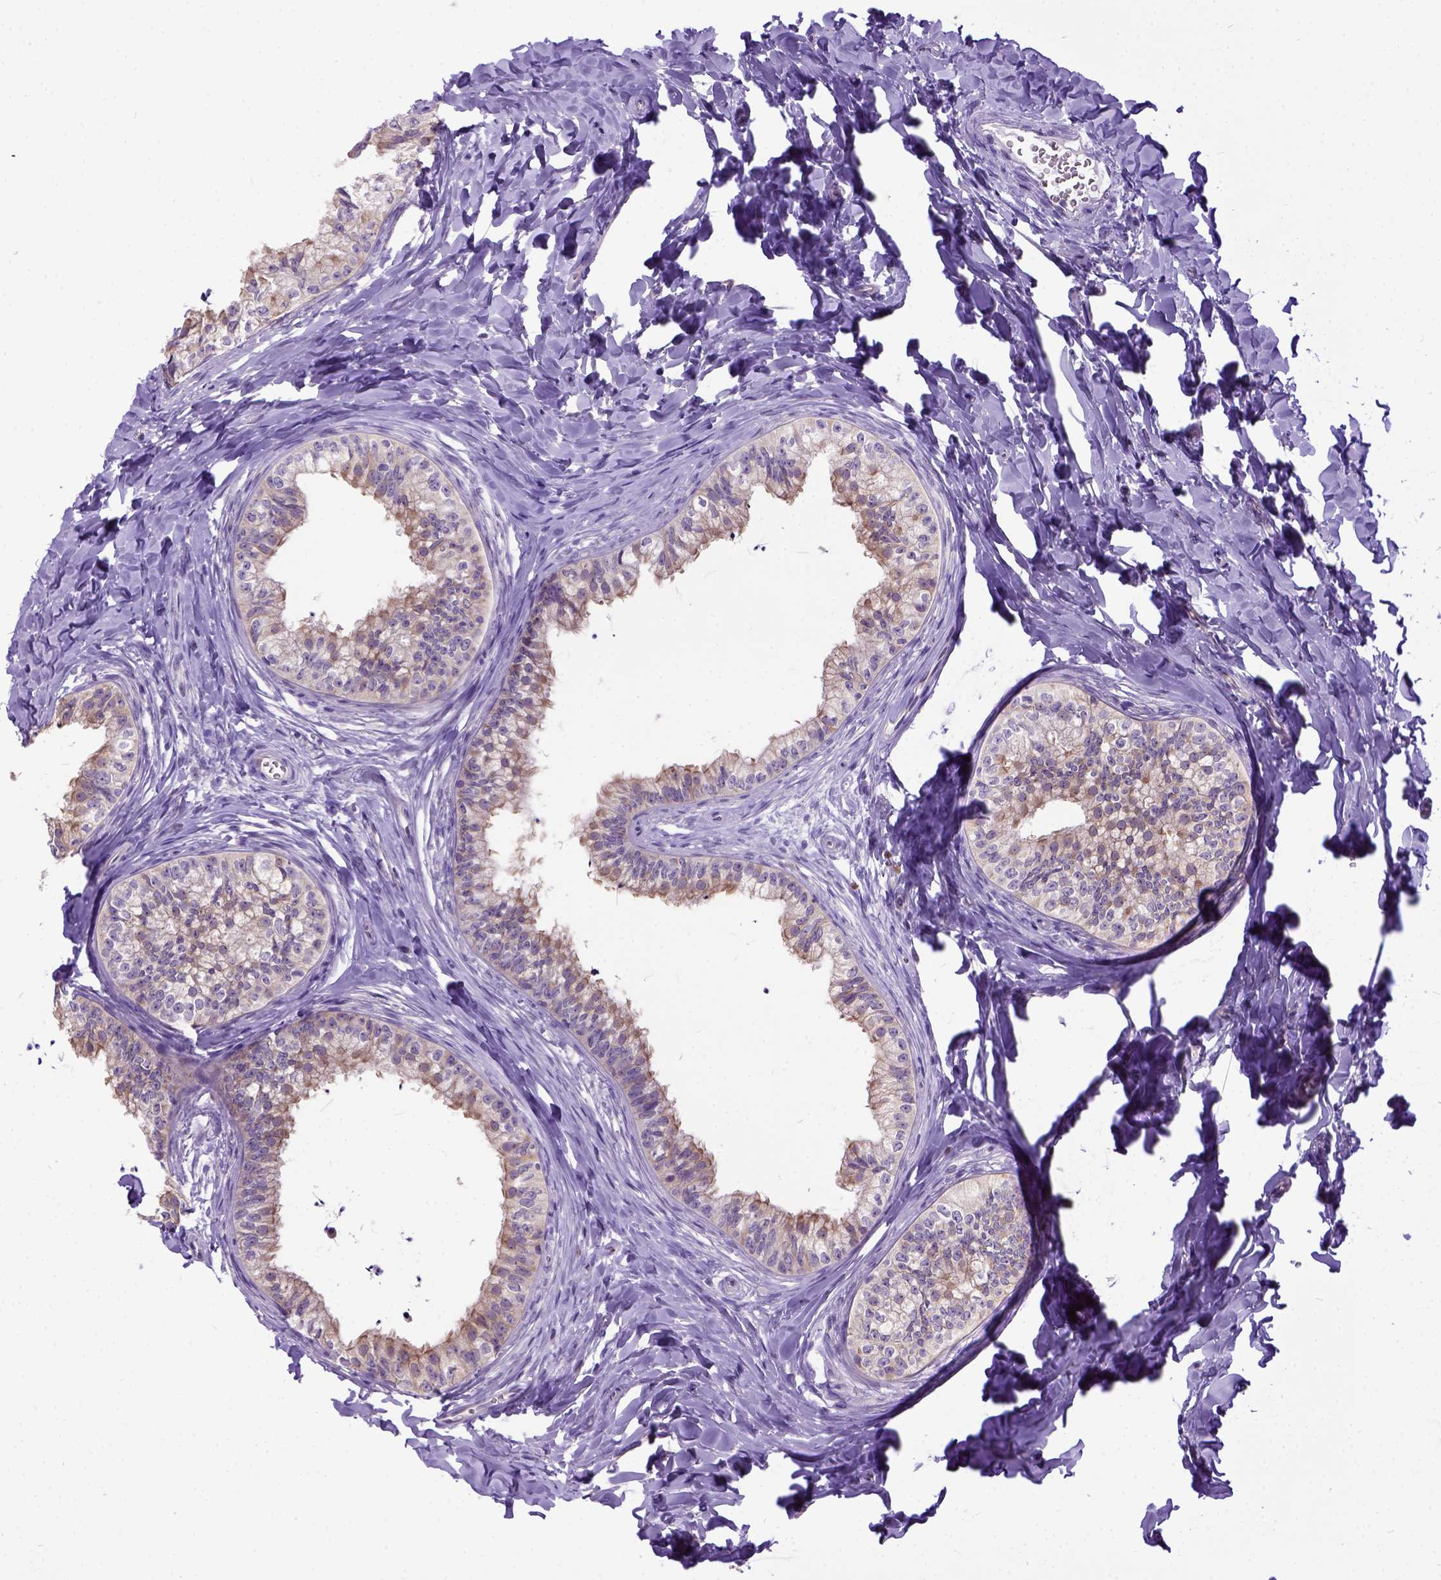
{"staining": {"intensity": "weak", "quantity": "25%-75%", "location": "cytoplasmic/membranous"}, "tissue": "epididymis", "cell_type": "Glandular cells", "image_type": "normal", "snomed": [{"axis": "morphology", "description": "Normal tissue, NOS"}, {"axis": "topography", "description": "Epididymis"}], "caption": "Protein positivity by immunohistochemistry (IHC) reveals weak cytoplasmic/membranous staining in about 25%-75% of glandular cells in normal epididymis.", "gene": "NEK5", "patient": {"sex": "male", "age": 24}}